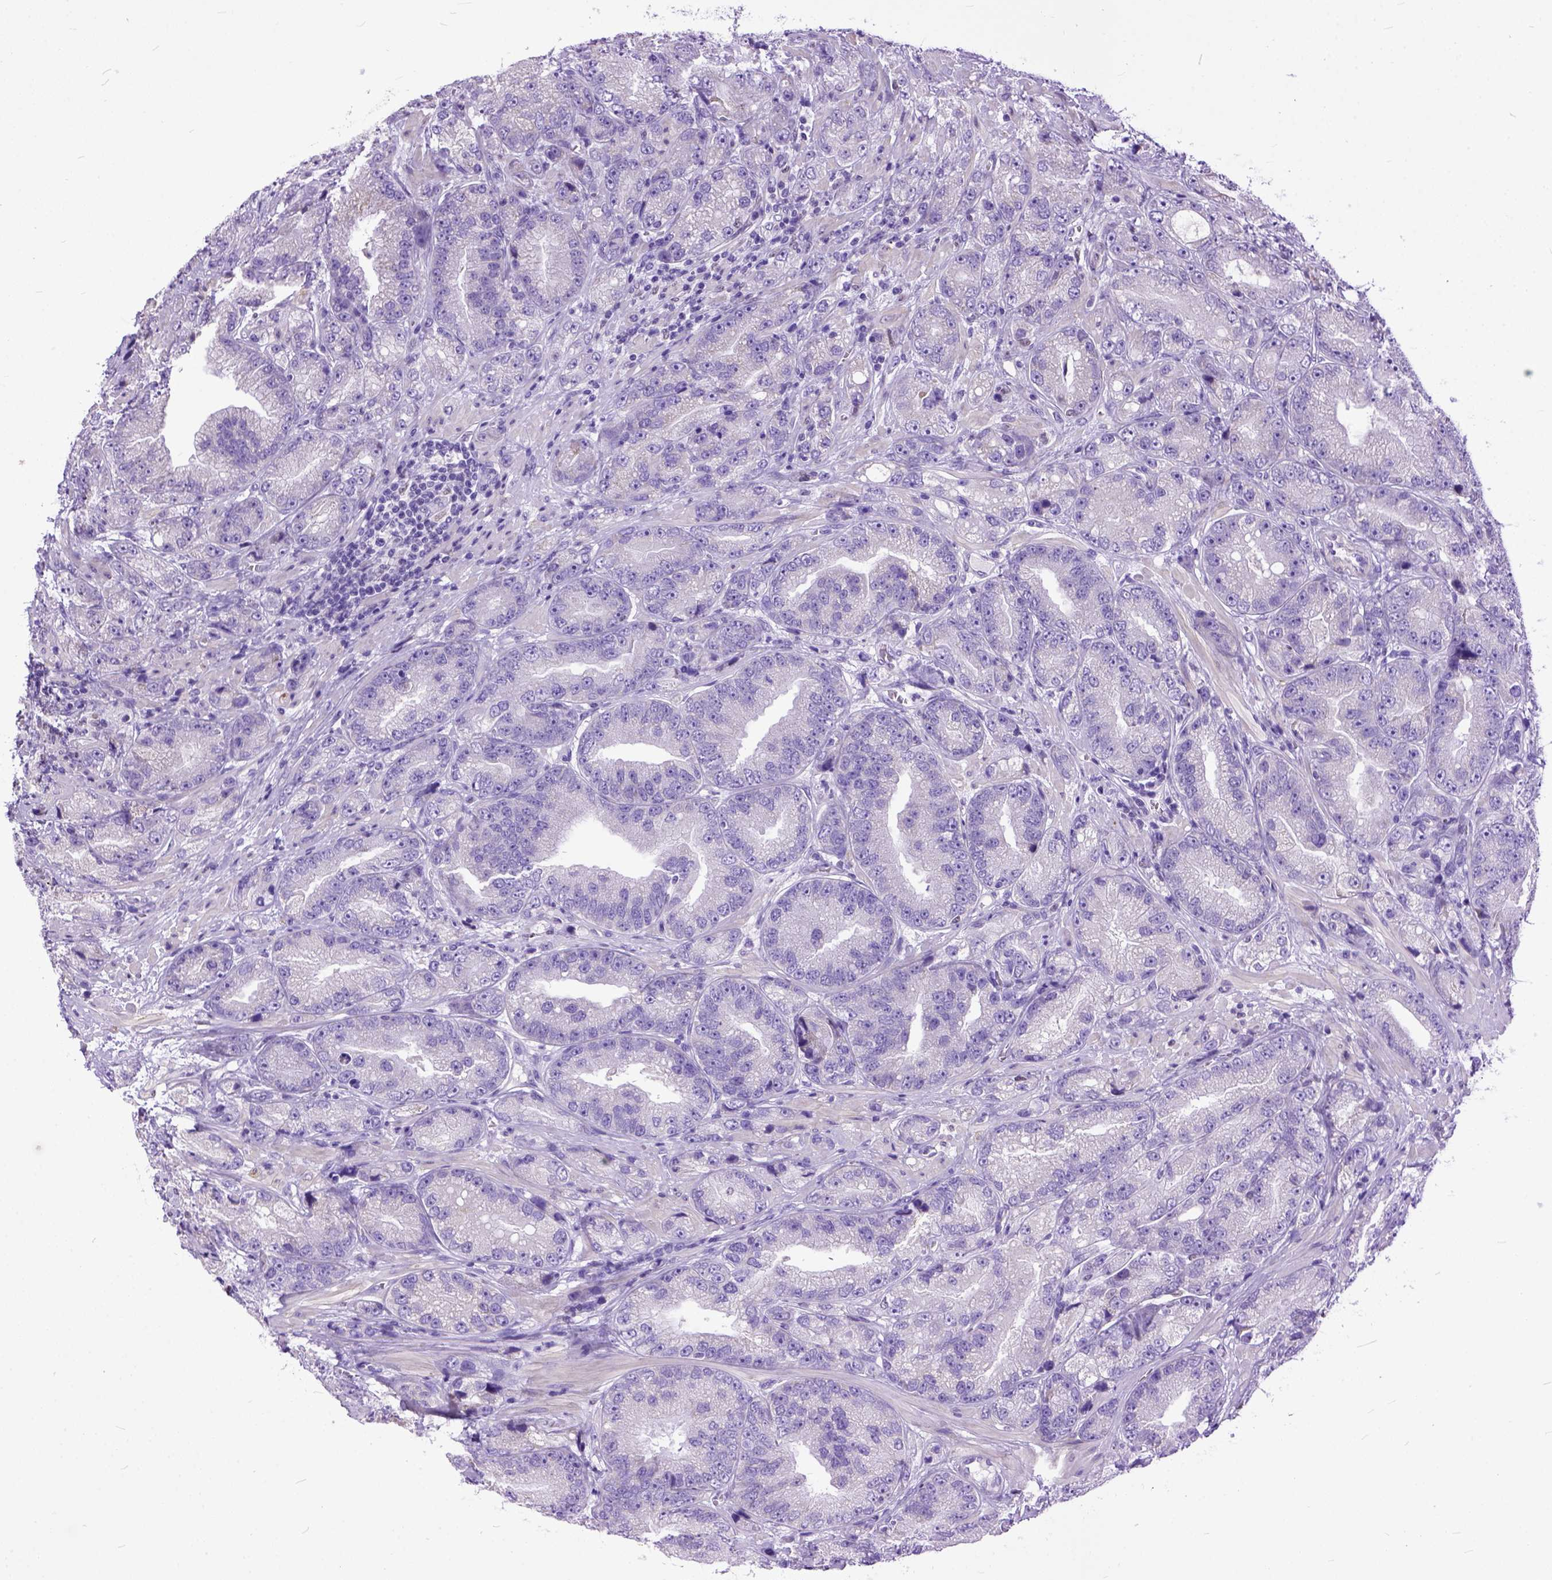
{"staining": {"intensity": "negative", "quantity": "none", "location": "none"}, "tissue": "prostate cancer", "cell_type": "Tumor cells", "image_type": "cancer", "snomed": [{"axis": "morphology", "description": "Adenocarcinoma, NOS"}, {"axis": "topography", "description": "Prostate"}], "caption": "Immunohistochemistry (IHC) of prostate adenocarcinoma demonstrates no expression in tumor cells. (IHC, brightfield microscopy, high magnification).", "gene": "CRB1", "patient": {"sex": "male", "age": 63}}